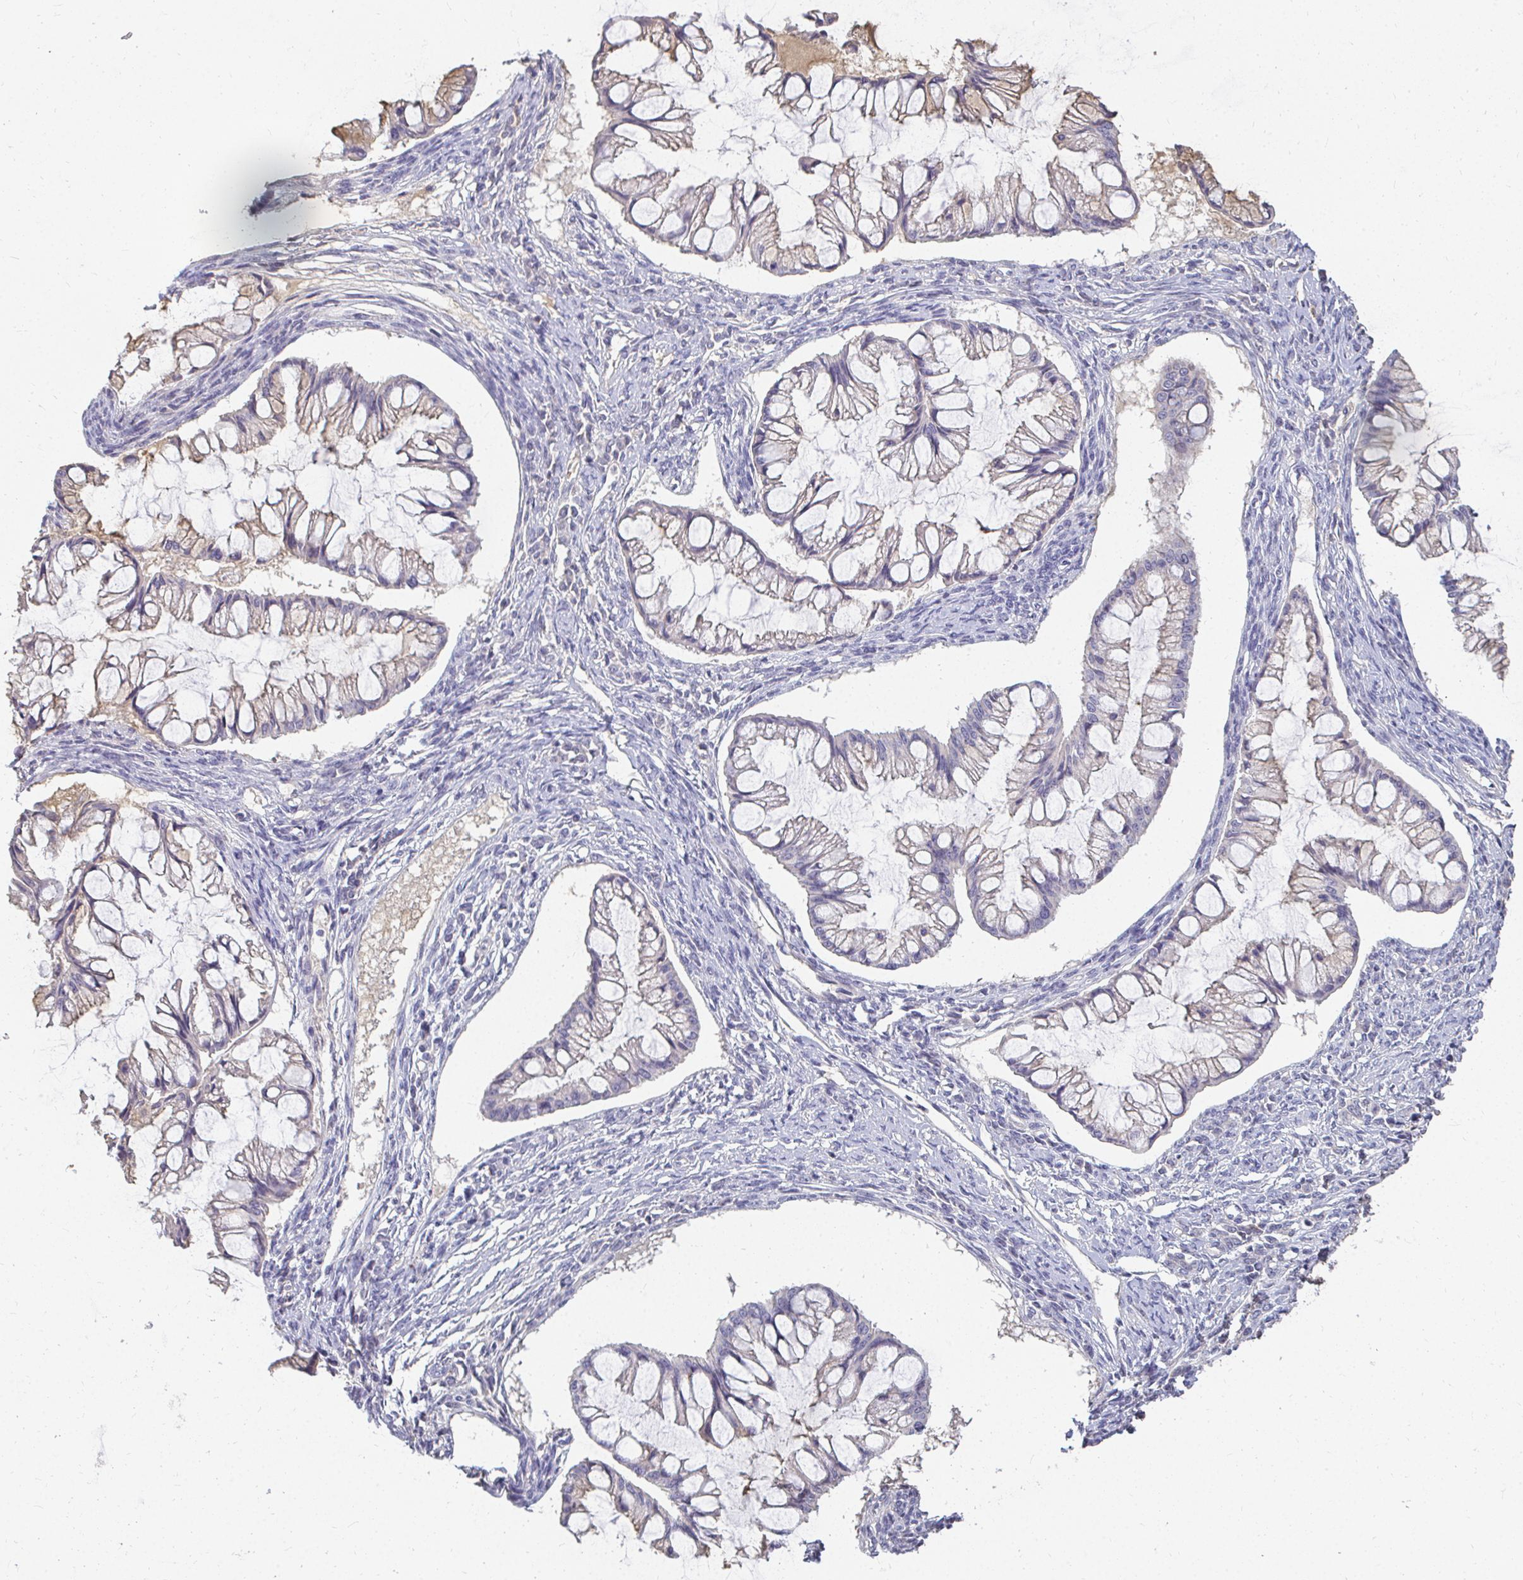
{"staining": {"intensity": "weak", "quantity": "<25%", "location": "cytoplasmic/membranous"}, "tissue": "ovarian cancer", "cell_type": "Tumor cells", "image_type": "cancer", "snomed": [{"axis": "morphology", "description": "Cystadenocarcinoma, mucinous, NOS"}, {"axis": "topography", "description": "Ovary"}], "caption": "Tumor cells show no significant positivity in ovarian cancer.", "gene": "LOXL4", "patient": {"sex": "female", "age": 73}}